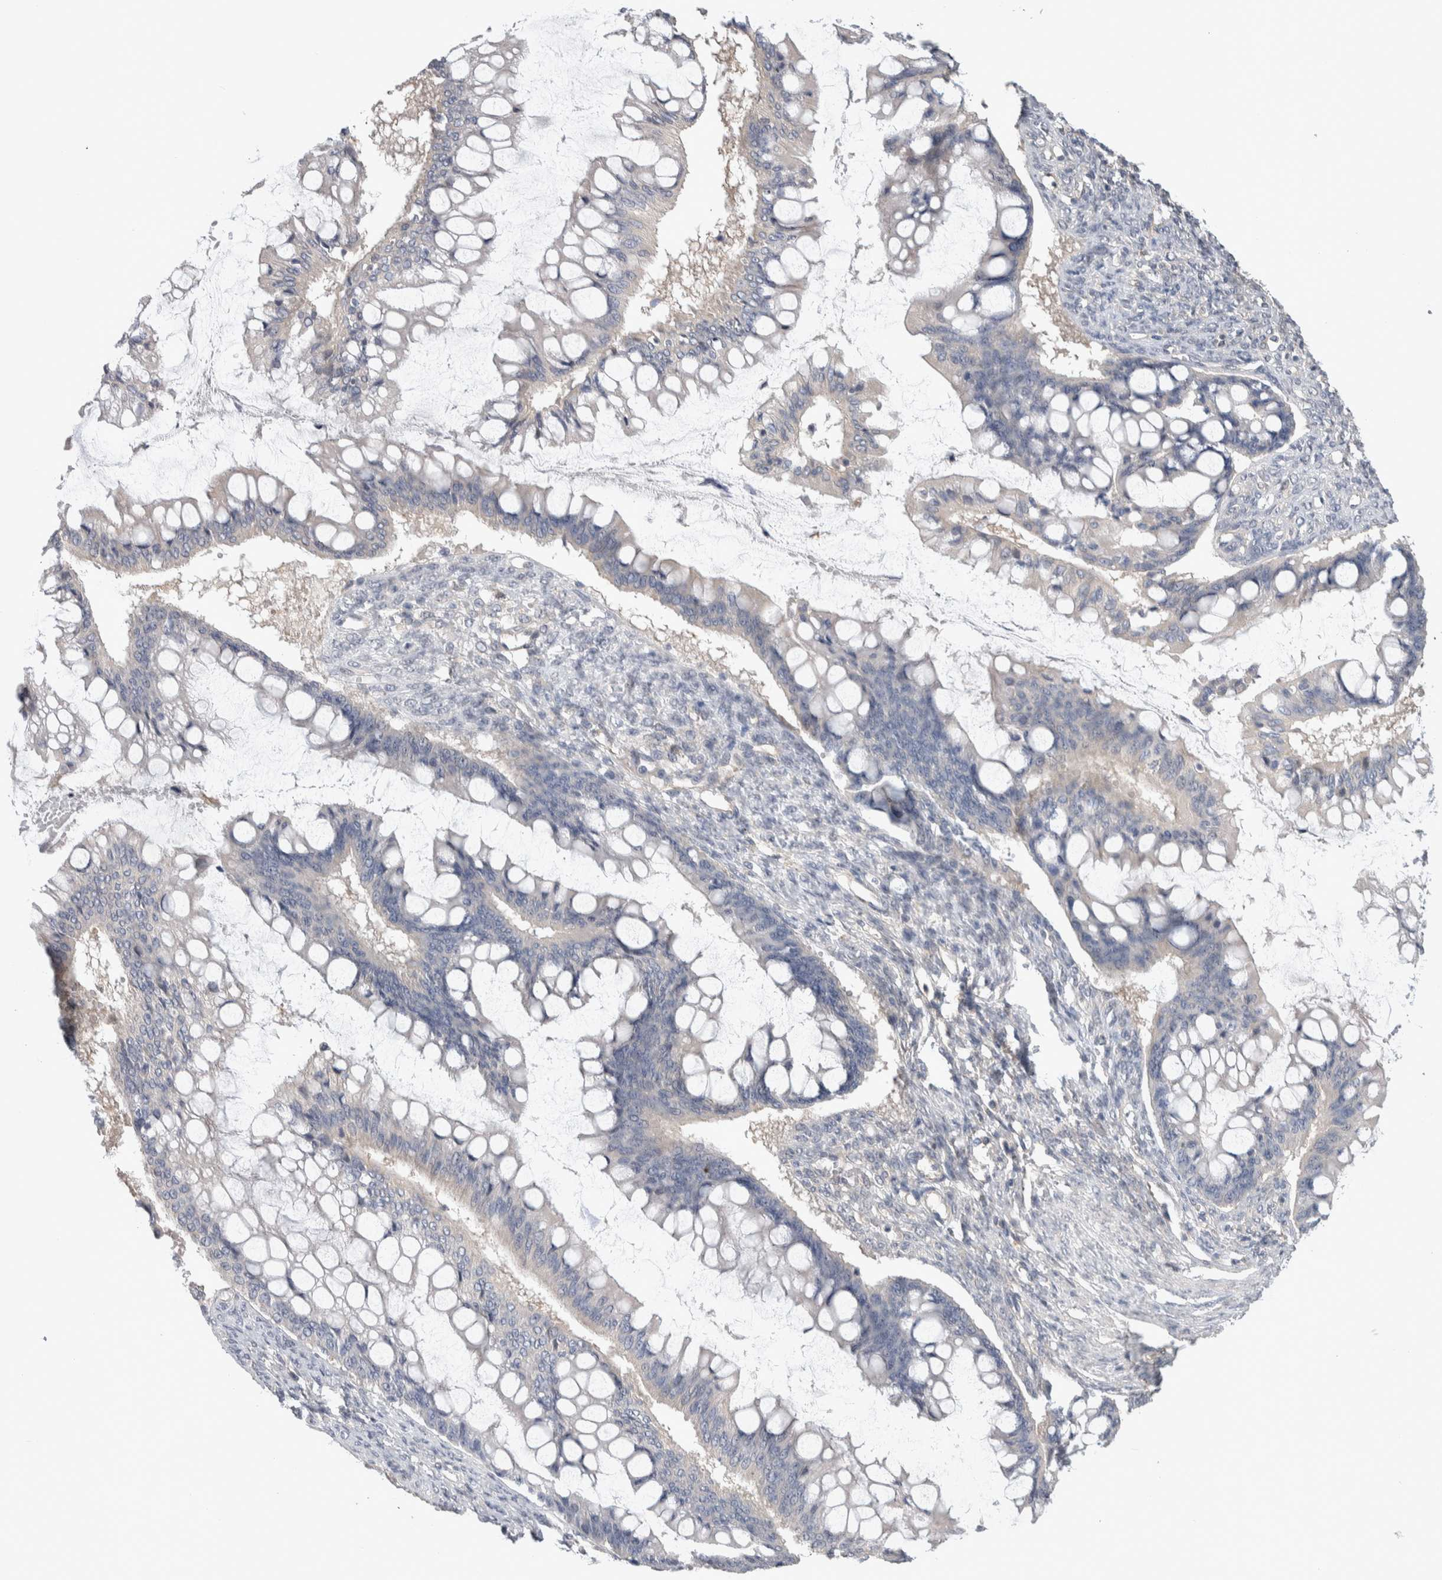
{"staining": {"intensity": "negative", "quantity": "none", "location": "none"}, "tissue": "ovarian cancer", "cell_type": "Tumor cells", "image_type": "cancer", "snomed": [{"axis": "morphology", "description": "Cystadenocarcinoma, mucinous, NOS"}, {"axis": "topography", "description": "Ovary"}], "caption": "Immunohistochemical staining of human ovarian cancer demonstrates no significant staining in tumor cells.", "gene": "TAX1BP1", "patient": {"sex": "female", "age": 73}}